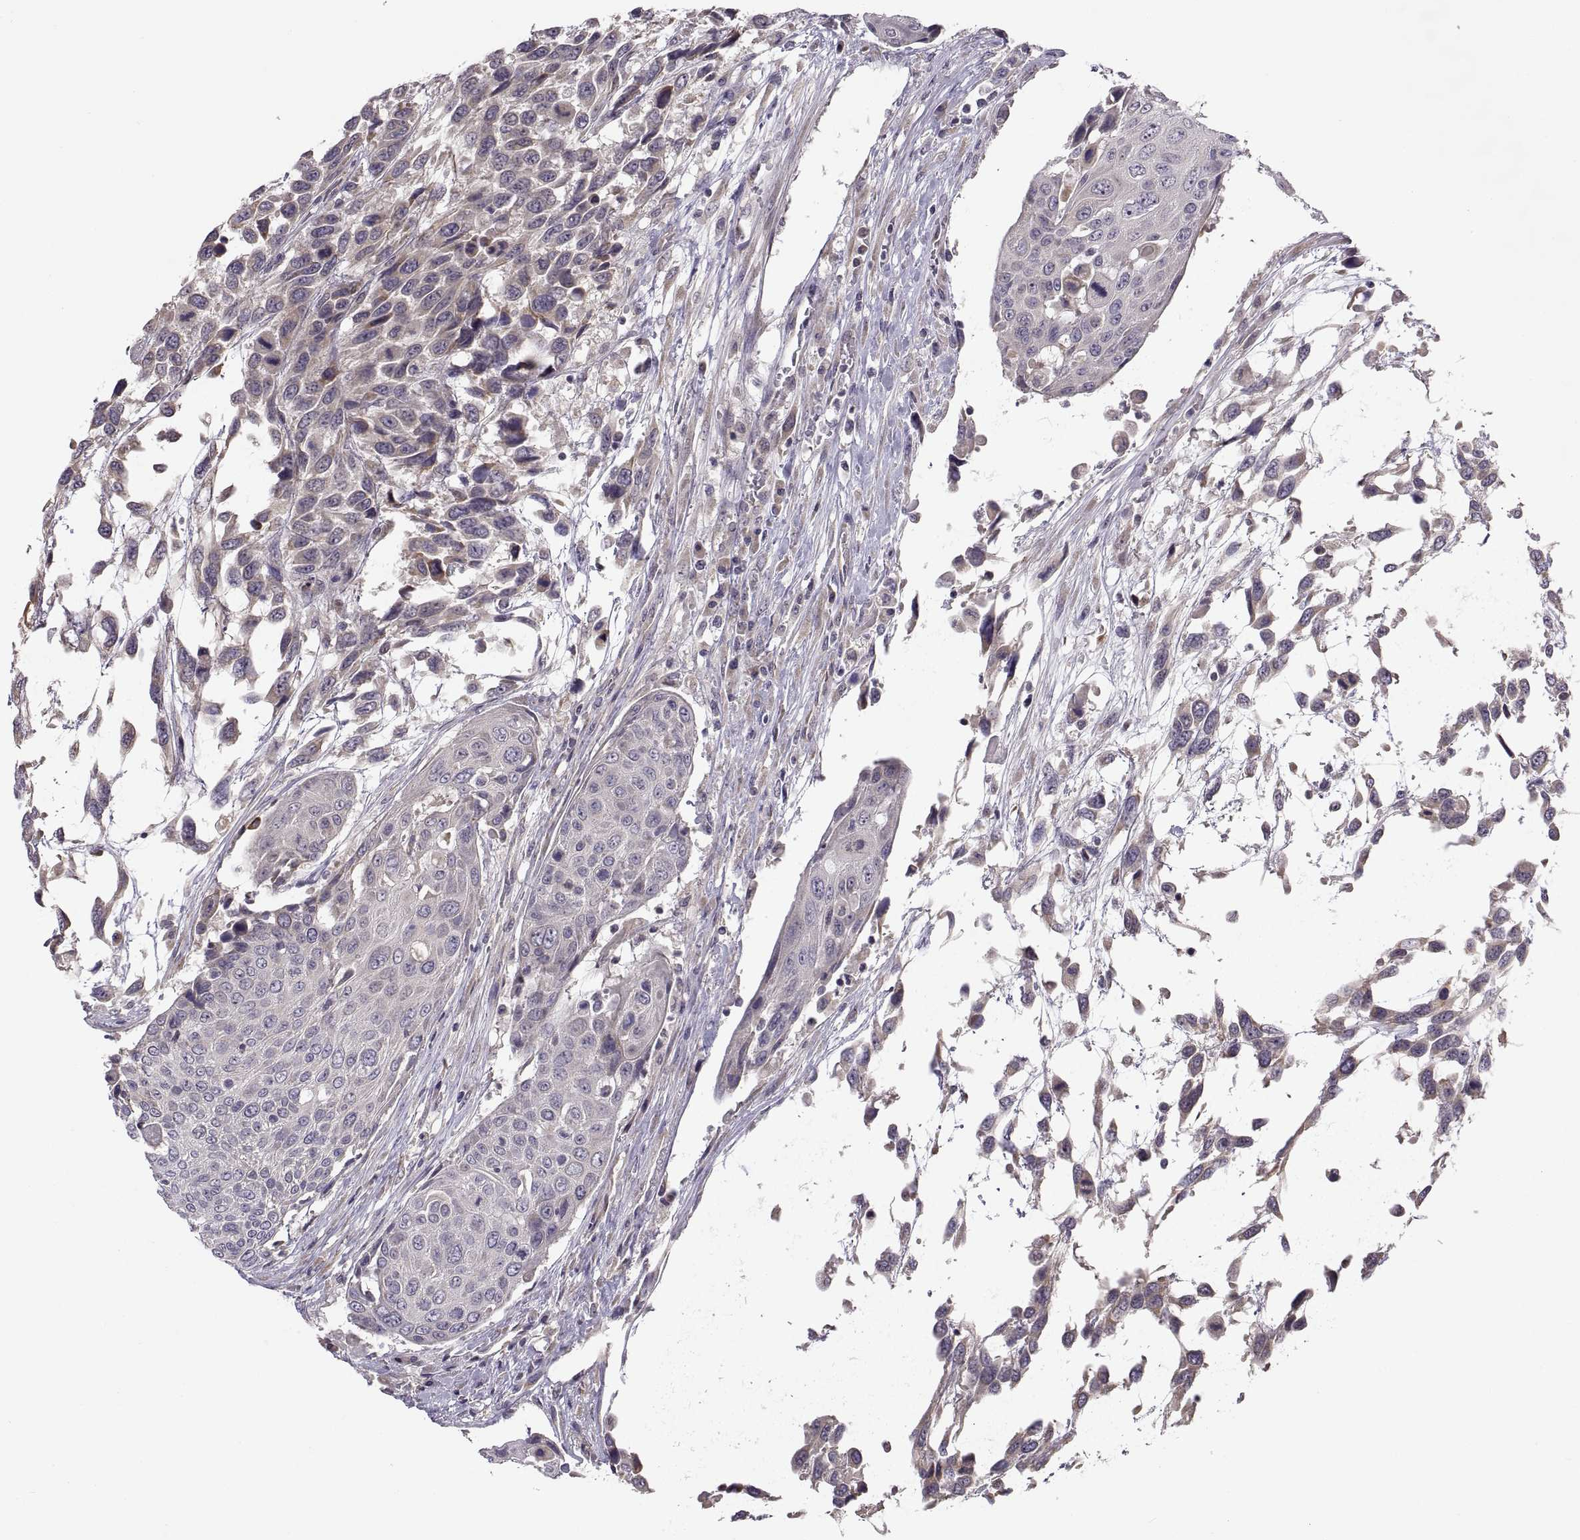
{"staining": {"intensity": "weak", "quantity": "<25%", "location": "cytoplasmic/membranous"}, "tissue": "urothelial cancer", "cell_type": "Tumor cells", "image_type": "cancer", "snomed": [{"axis": "morphology", "description": "Urothelial carcinoma, High grade"}, {"axis": "topography", "description": "Urinary bladder"}], "caption": "Immunohistochemical staining of urothelial carcinoma (high-grade) demonstrates no significant positivity in tumor cells.", "gene": "ACSBG2", "patient": {"sex": "female", "age": 70}}